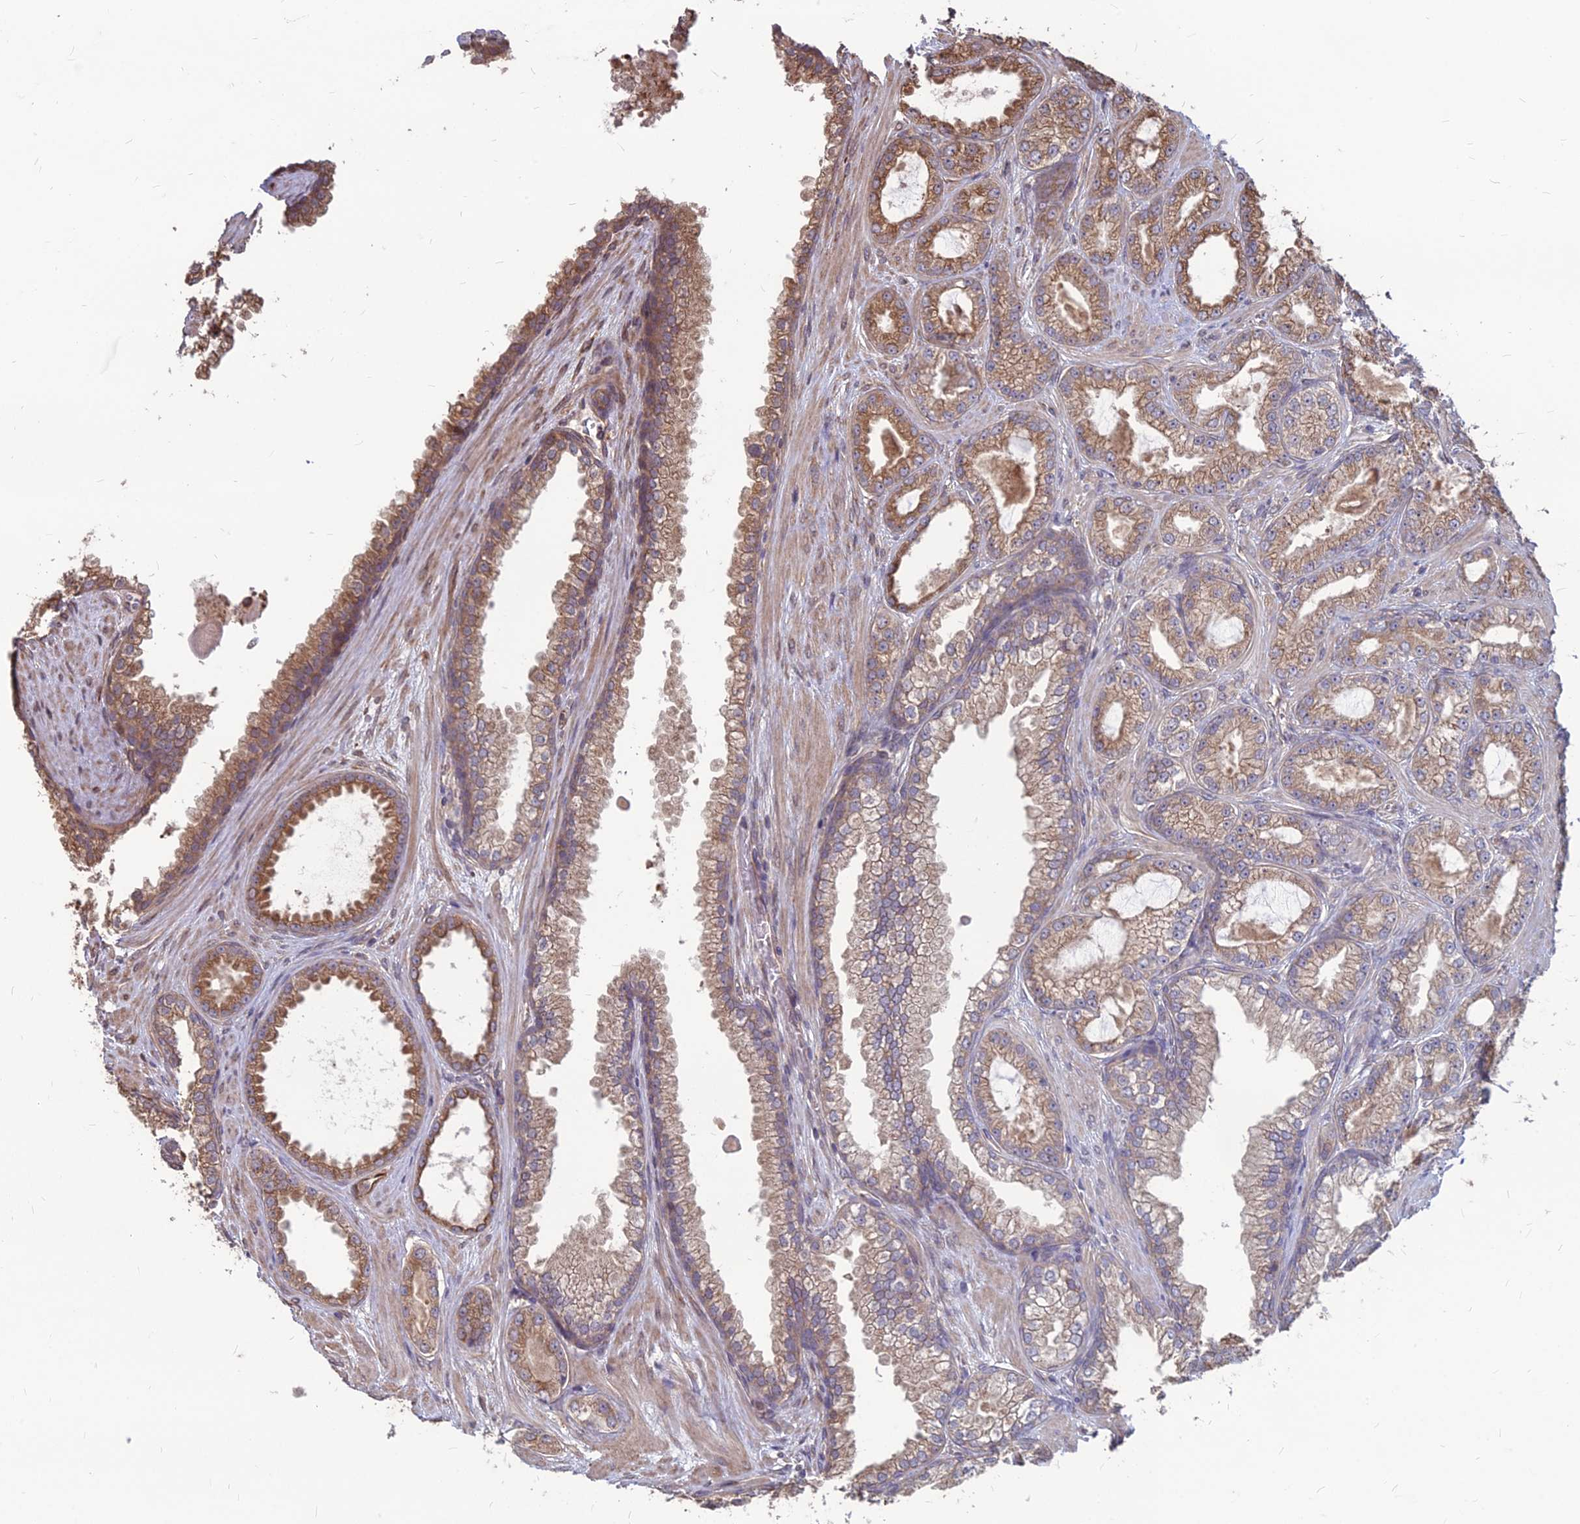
{"staining": {"intensity": "strong", "quantity": "25%-75%", "location": "cytoplasmic/membranous"}, "tissue": "prostate cancer", "cell_type": "Tumor cells", "image_type": "cancer", "snomed": [{"axis": "morphology", "description": "Adenocarcinoma, Low grade"}, {"axis": "topography", "description": "Prostate"}], "caption": "Human adenocarcinoma (low-grade) (prostate) stained for a protein (brown) displays strong cytoplasmic/membranous positive expression in approximately 25%-75% of tumor cells.", "gene": "LSM6", "patient": {"sex": "male", "age": 57}}